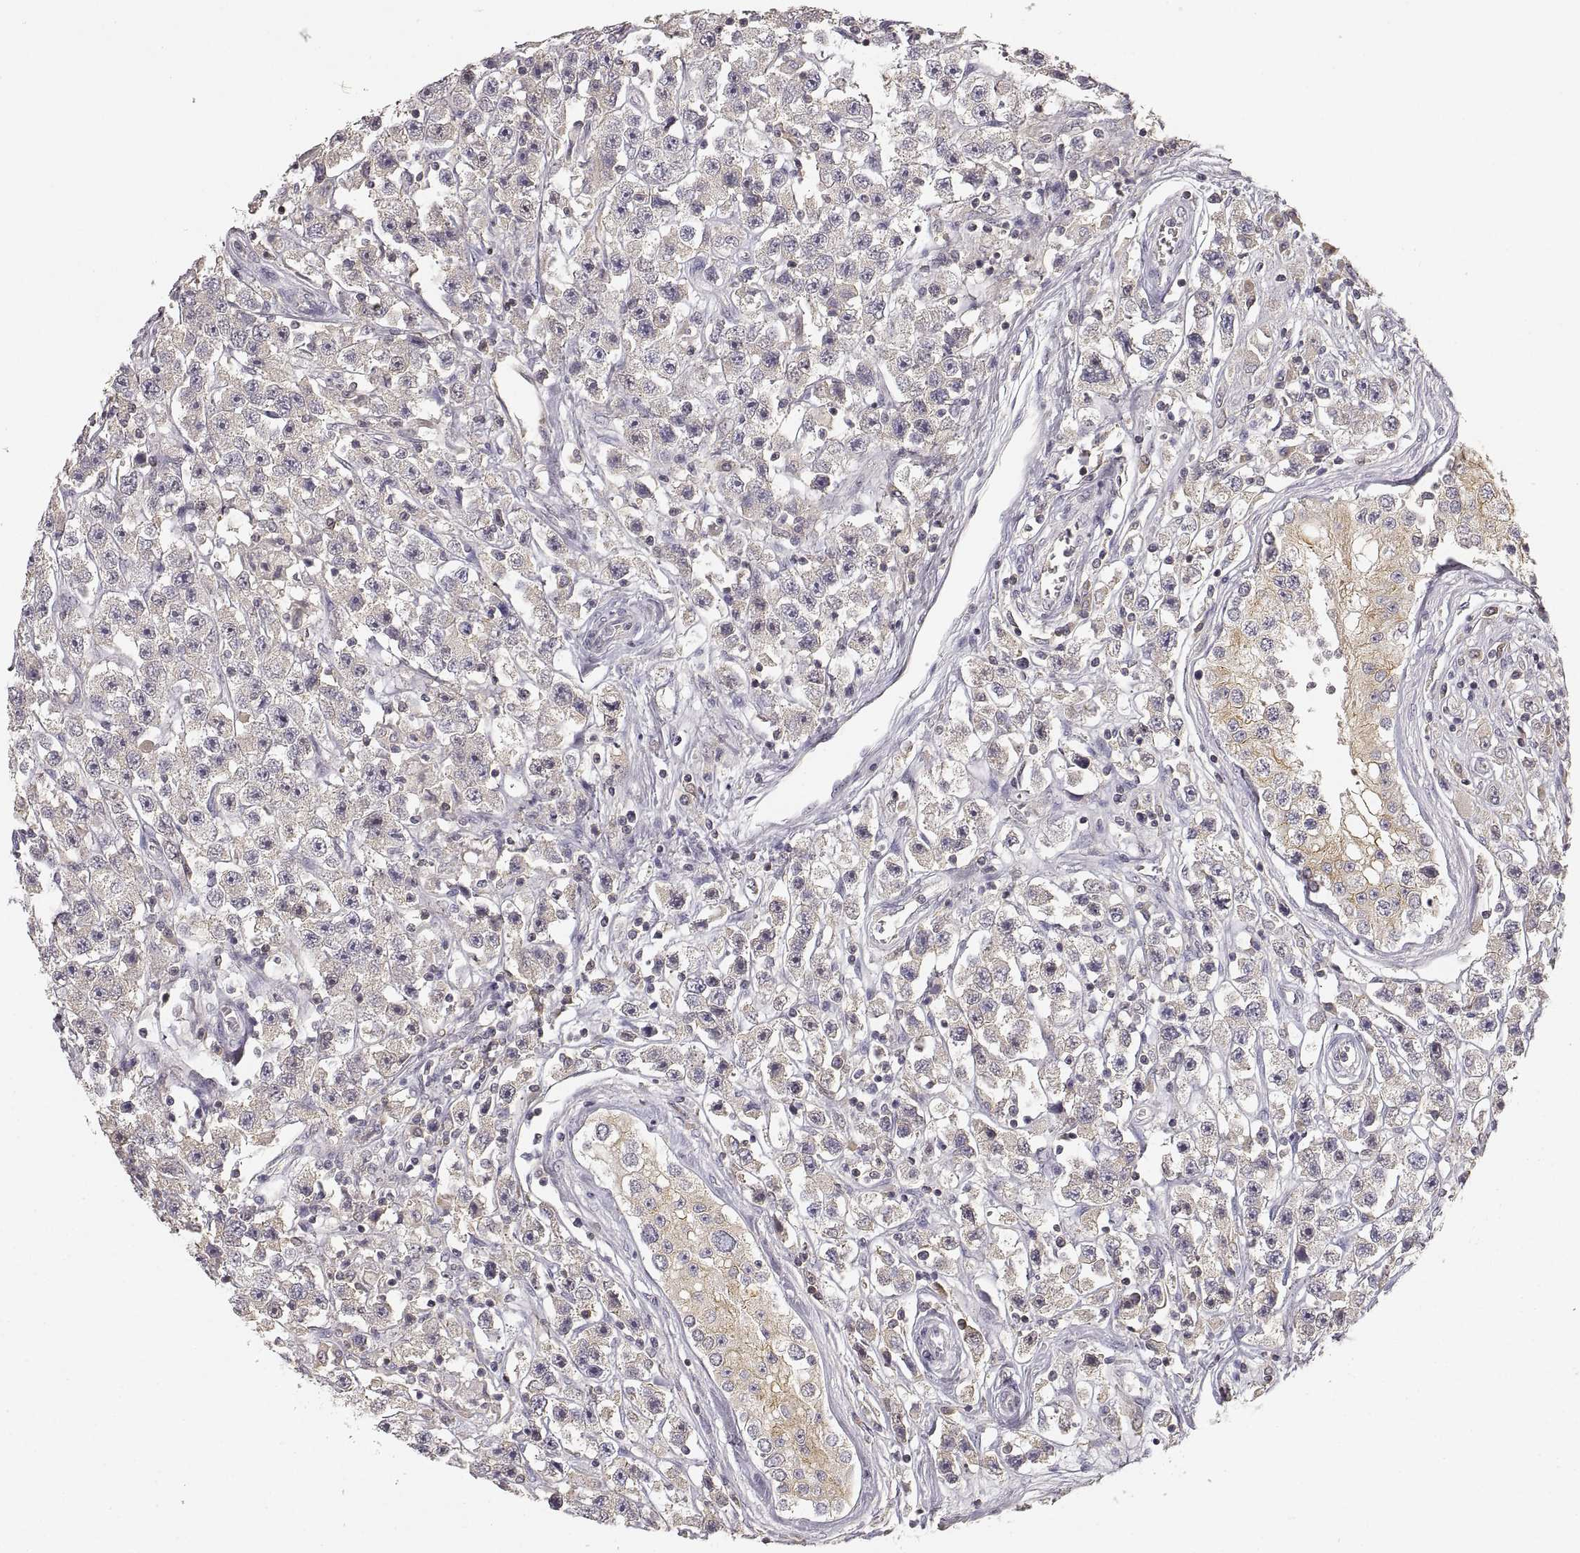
{"staining": {"intensity": "weak", "quantity": "25%-75%", "location": "cytoplasmic/membranous"}, "tissue": "testis cancer", "cell_type": "Tumor cells", "image_type": "cancer", "snomed": [{"axis": "morphology", "description": "Seminoma, NOS"}, {"axis": "topography", "description": "Testis"}], "caption": "Immunohistochemical staining of testis cancer shows weak cytoplasmic/membranous protein expression in about 25%-75% of tumor cells.", "gene": "RUNDC3A", "patient": {"sex": "male", "age": 45}}